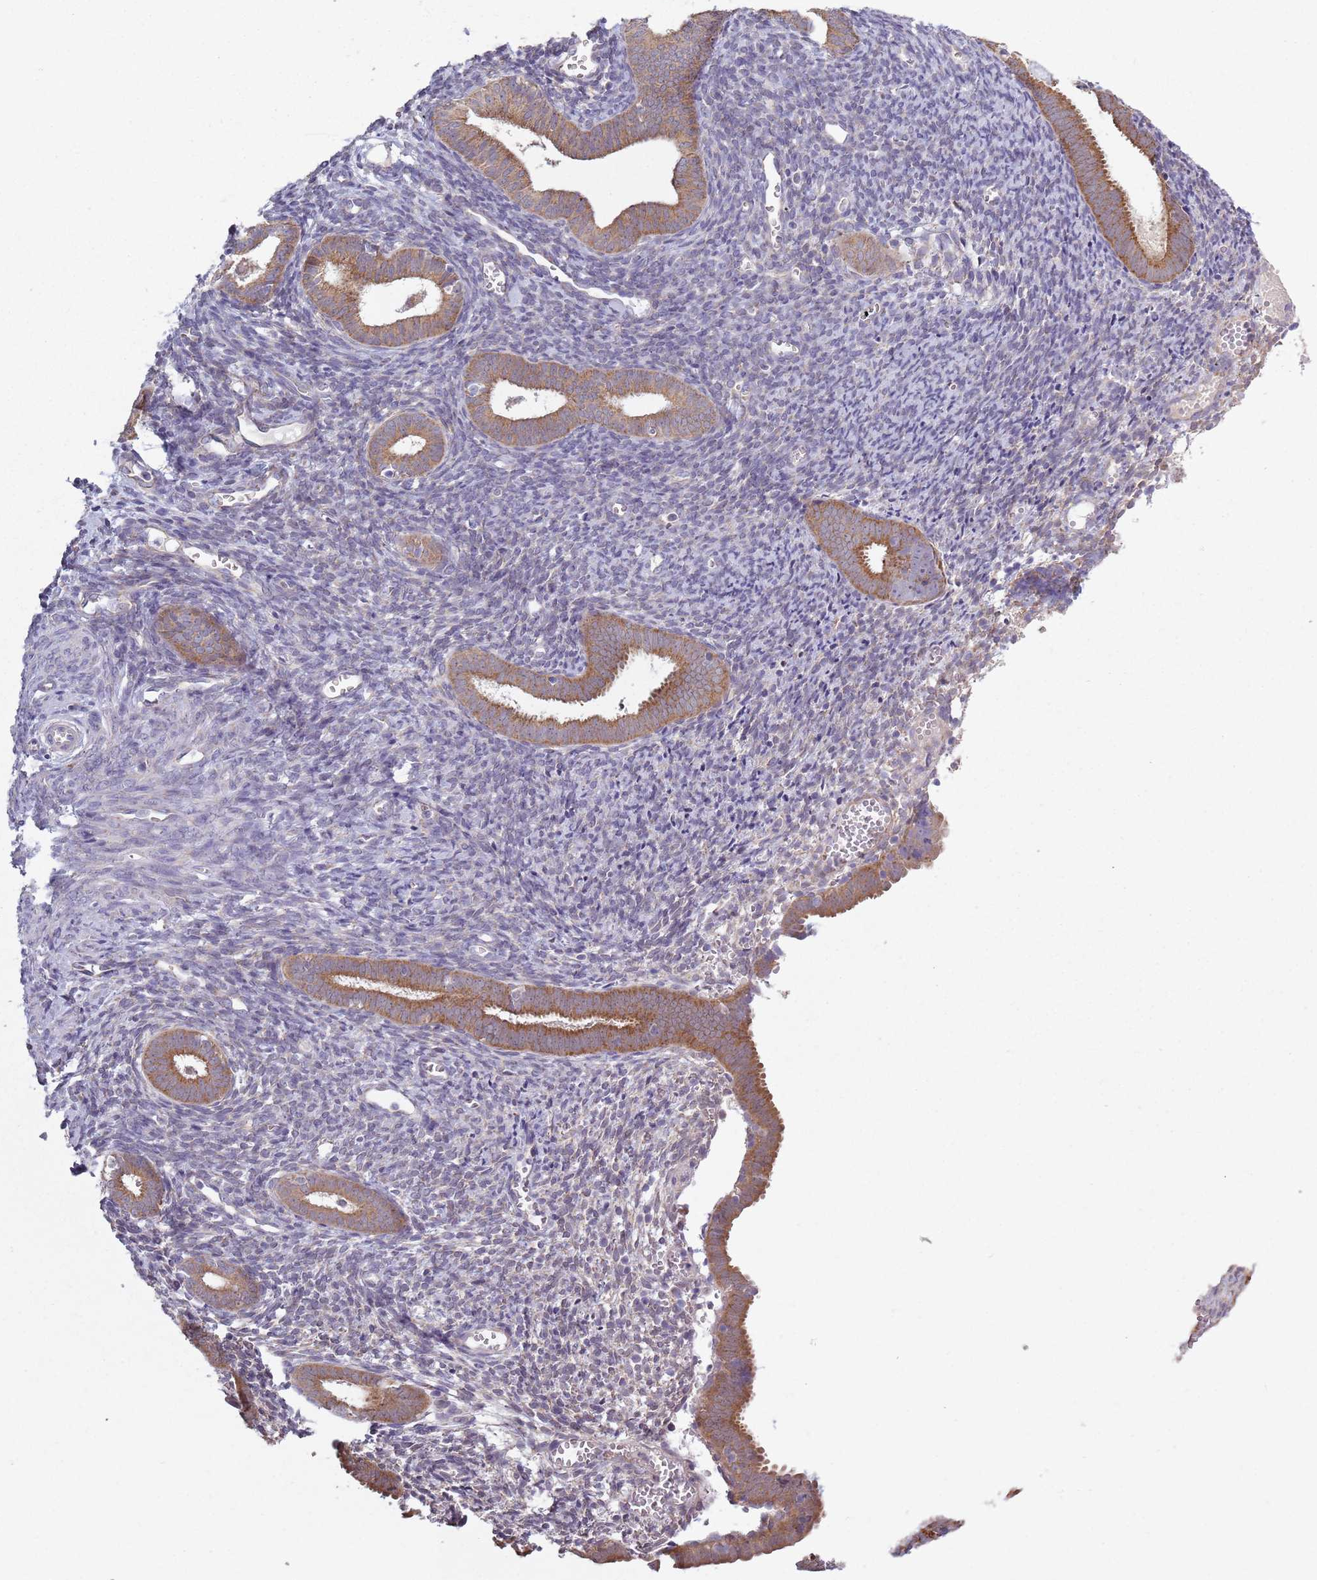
{"staining": {"intensity": "moderate", "quantity": ">75%", "location": "cytoplasmic/membranous"}, "tissue": "endometrial cancer", "cell_type": "Tumor cells", "image_type": "cancer", "snomed": [{"axis": "morphology", "description": "Adenocarcinoma, NOS"}, {"axis": "topography", "description": "Endometrium"}], "caption": "This photomicrograph reveals adenocarcinoma (endometrial) stained with immunohistochemistry to label a protein in brown. The cytoplasmic/membranous of tumor cells show moderate positivity for the protein. Nuclei are counter-stained blue.", "gene": "COQ5", "patient": {"sex": "female", "age": 75}}